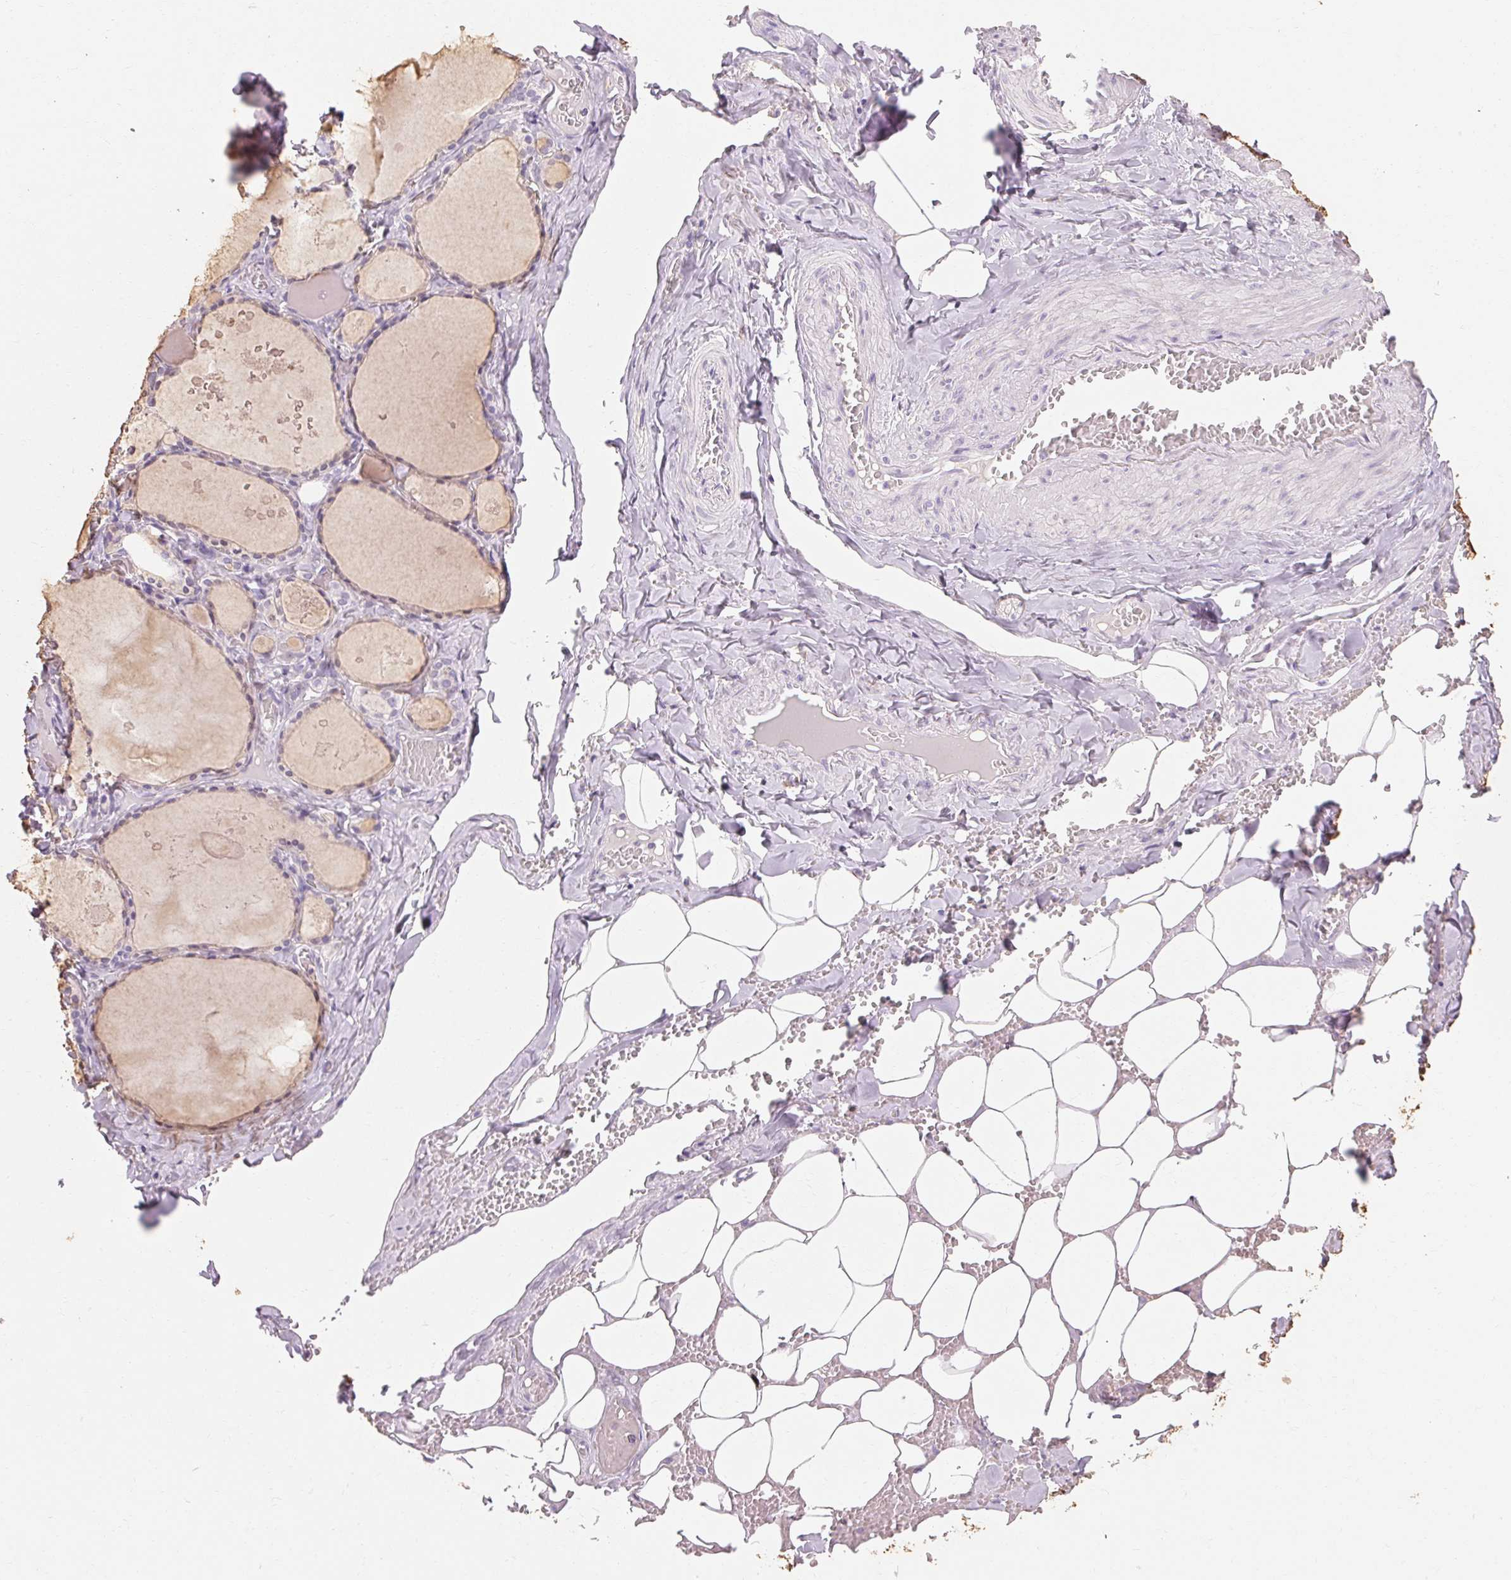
{"staining": {"intensity": "weak", "quantity": "25%-75%", "location": "cytoplasmic/membranous"}, "tissue": "thyroid gland", "cell_type": "Glandular cells", "image_type": "normal", "snomed": [{"axis": "morphology", "description": "Normal tissue, NOS"}, {"axis": "topography", "description": "Thyroid gland"}], "caption": "An IHC photomicrograph of benign tissue is shown. Protein staining in brown shows weak cytoplasmic/membranous positivity in thyroid gland within glandular cells.", "gene": "MAP7D2", "patient": {"sex": "male", "age": 56}}